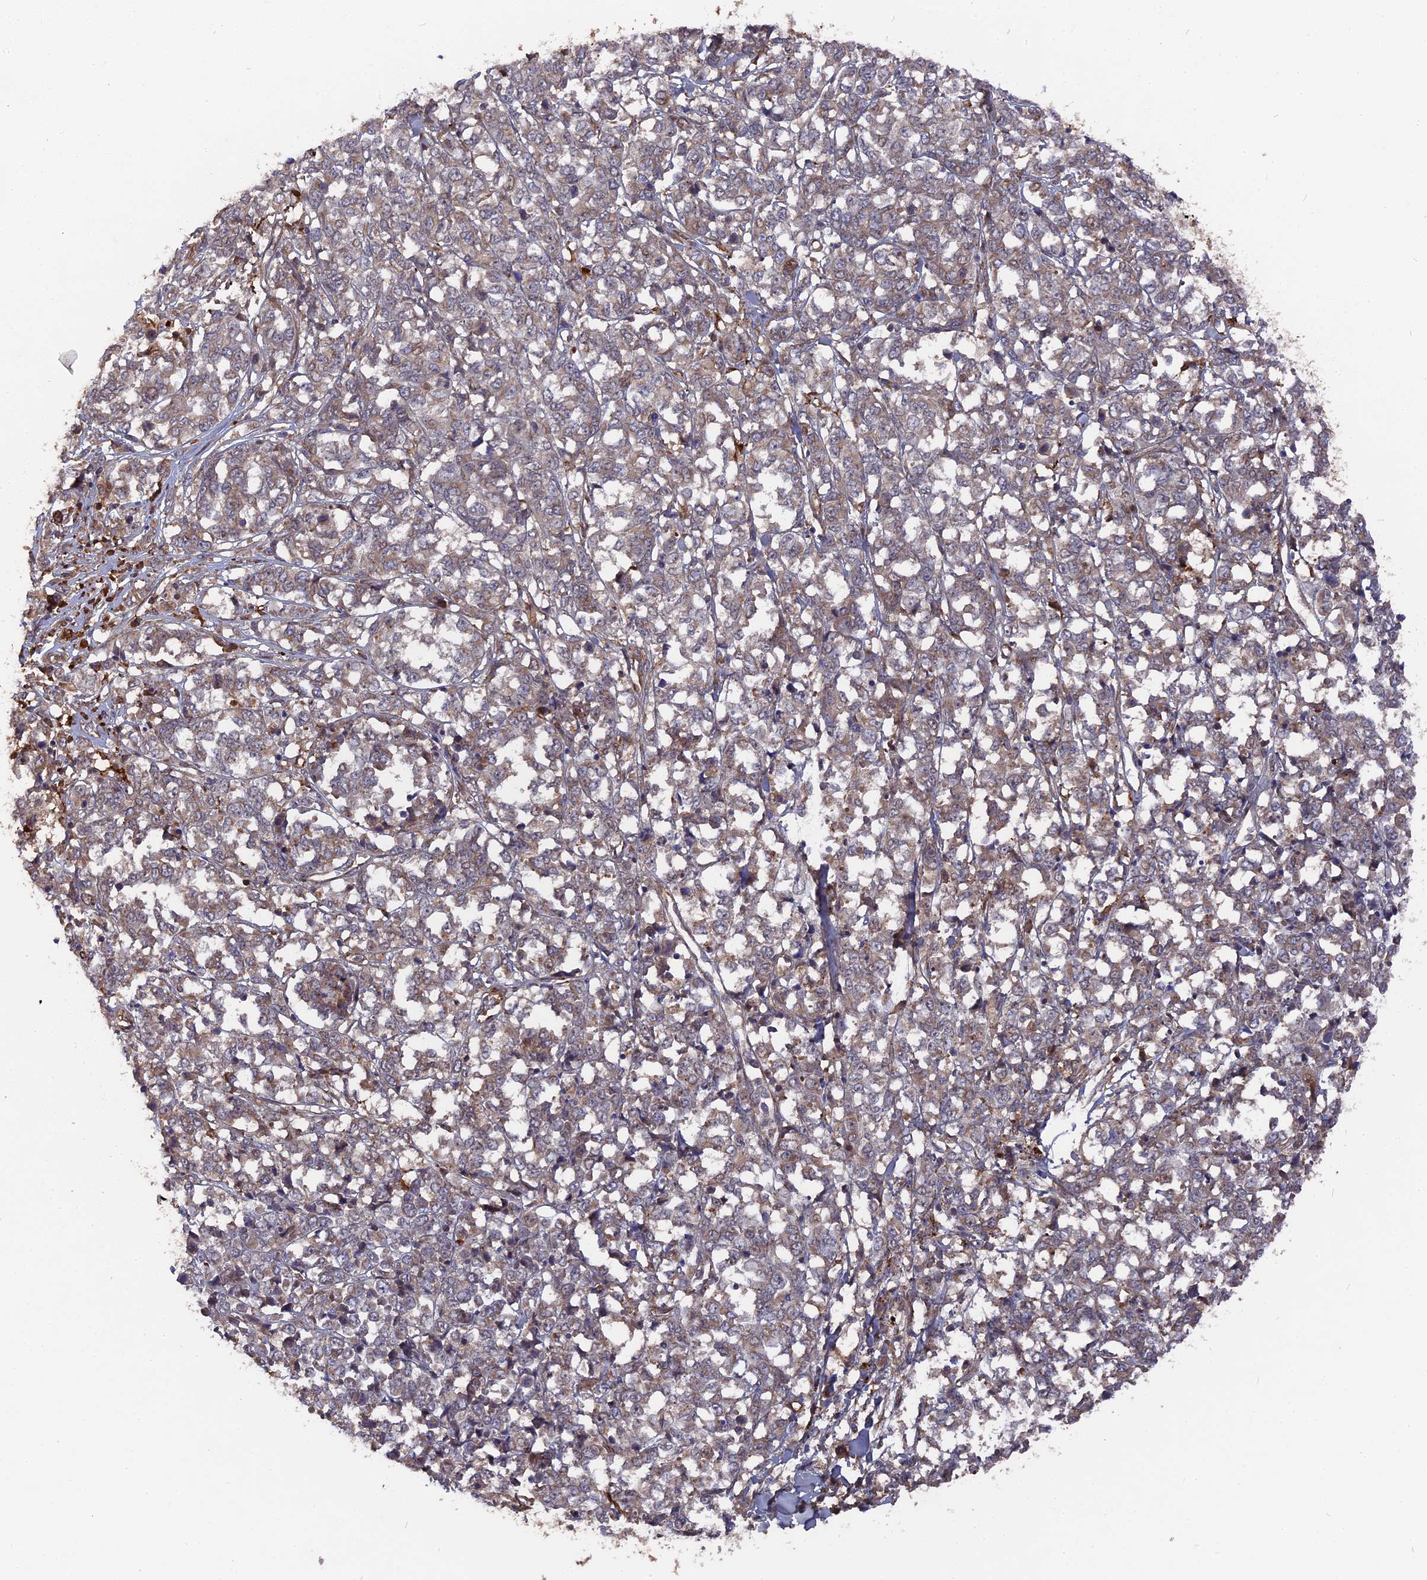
{"staining": {"intensity": "weak", "quantity": "<25%", "location": "cytoplasmic/membranous"}, "tissue": "melanoma", "cell_type": "Tumor cells", "image_type": "cancer", "snomed": [{"axis": "morphology", "description": "Malignant melanoma, NOS"}, {"axis": "topography", "description": "Skin"}], "caption": "Tumor cells show no significant protein positivity in melanoma.", "gene": "DEF8", "patient": {"sex": "female", "age": 72}}